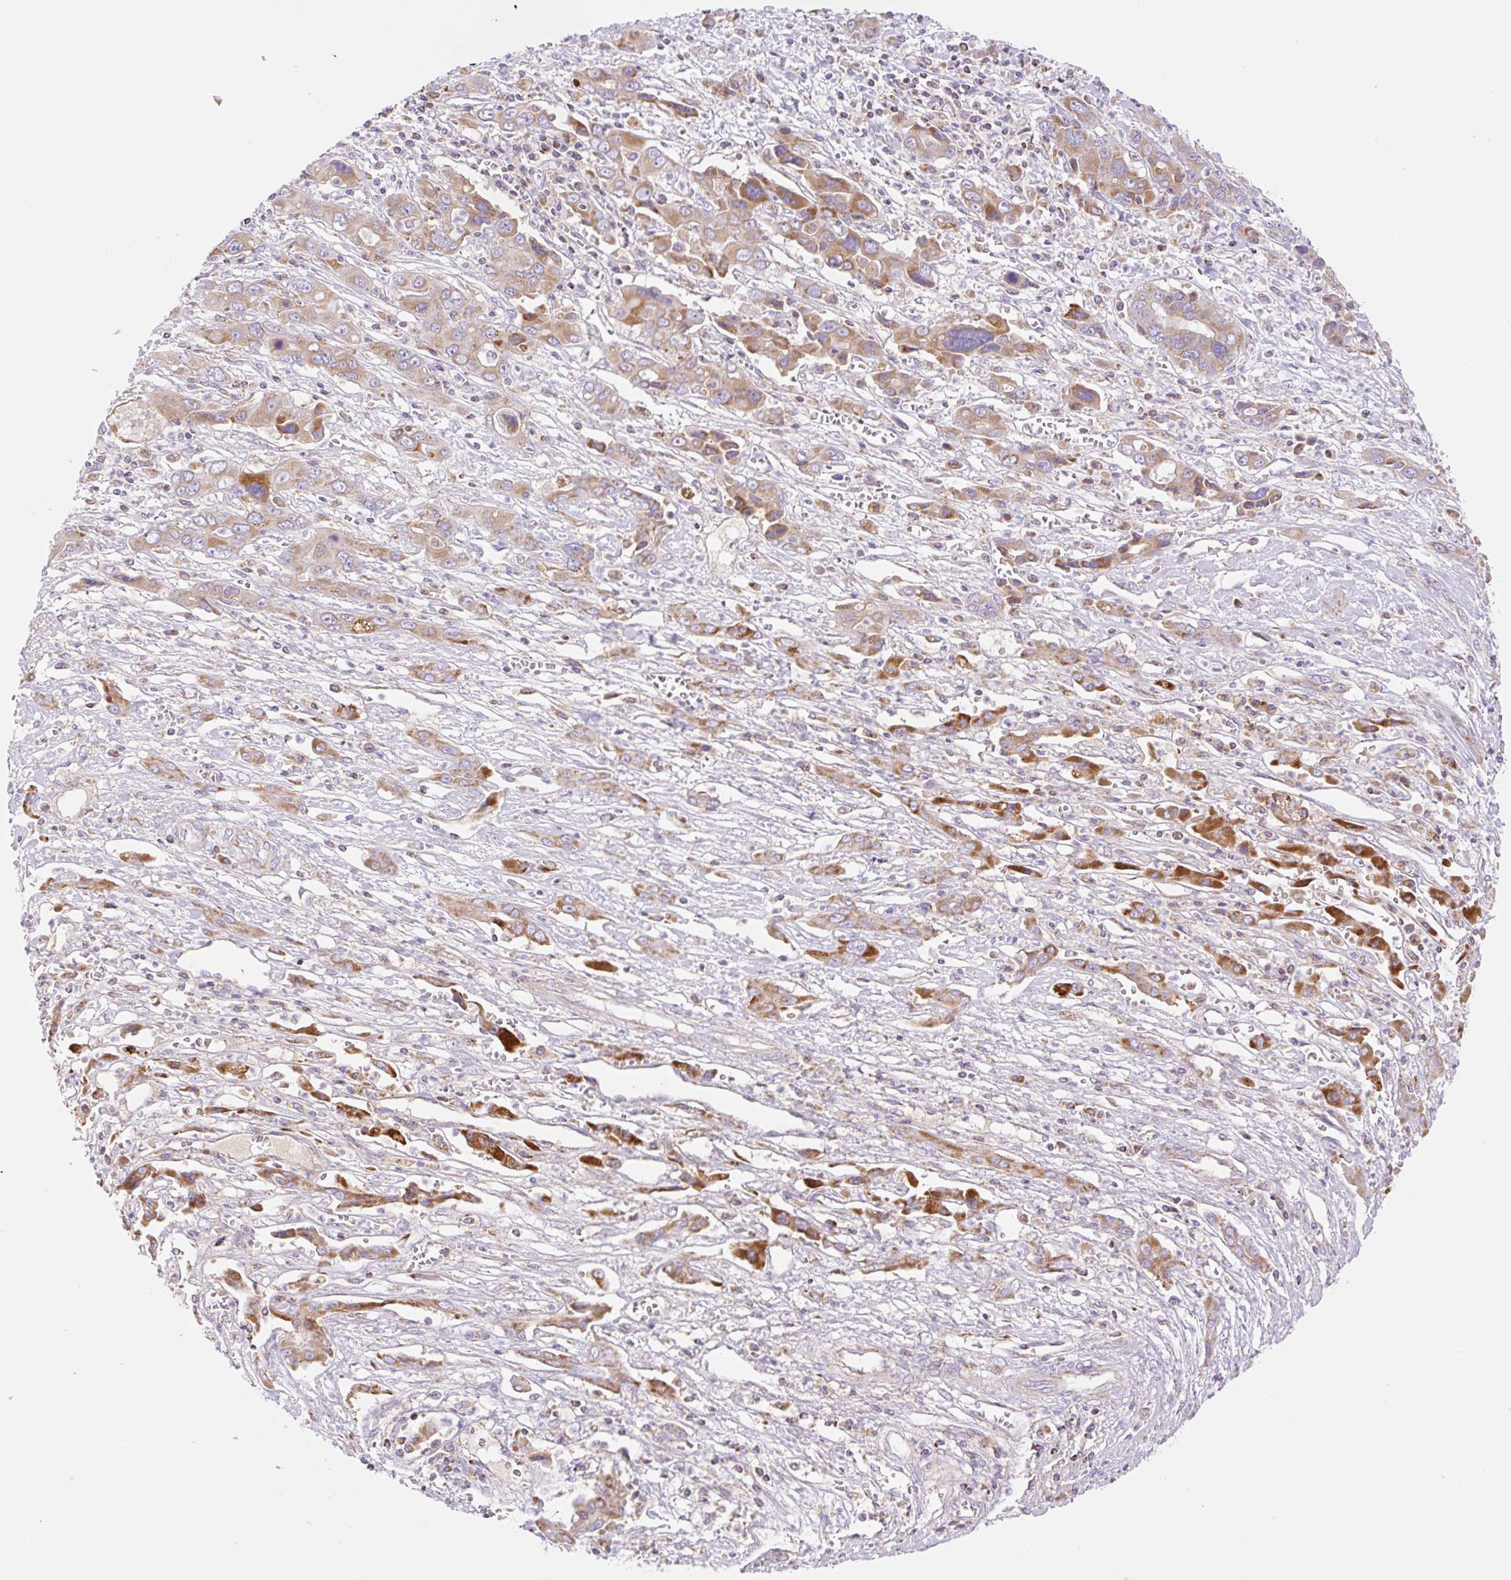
{"staining": {"intensity": "moderate", "quantity": ">75%", "location": "cytoplasmic/membranous"}, "tissue": "liver cancer", "cell_type": "Tumor cells", "image_type": "cancer", "snomed": [{"axis": "morphology", "description": "Cholangiocarcinoma"}, {"axis": "topography", "description": "Liver"}], "caption": "DAB (3,3'-diaminobenzidine) immunohistochemical staining of human cholangiocarcinoma (liver) reveals moderate cytoplasmic/membranous protein positivity in about >75% of tumor cells.", "gene": "ETNK2", "patient": {"sex": "male", "age": 67}}